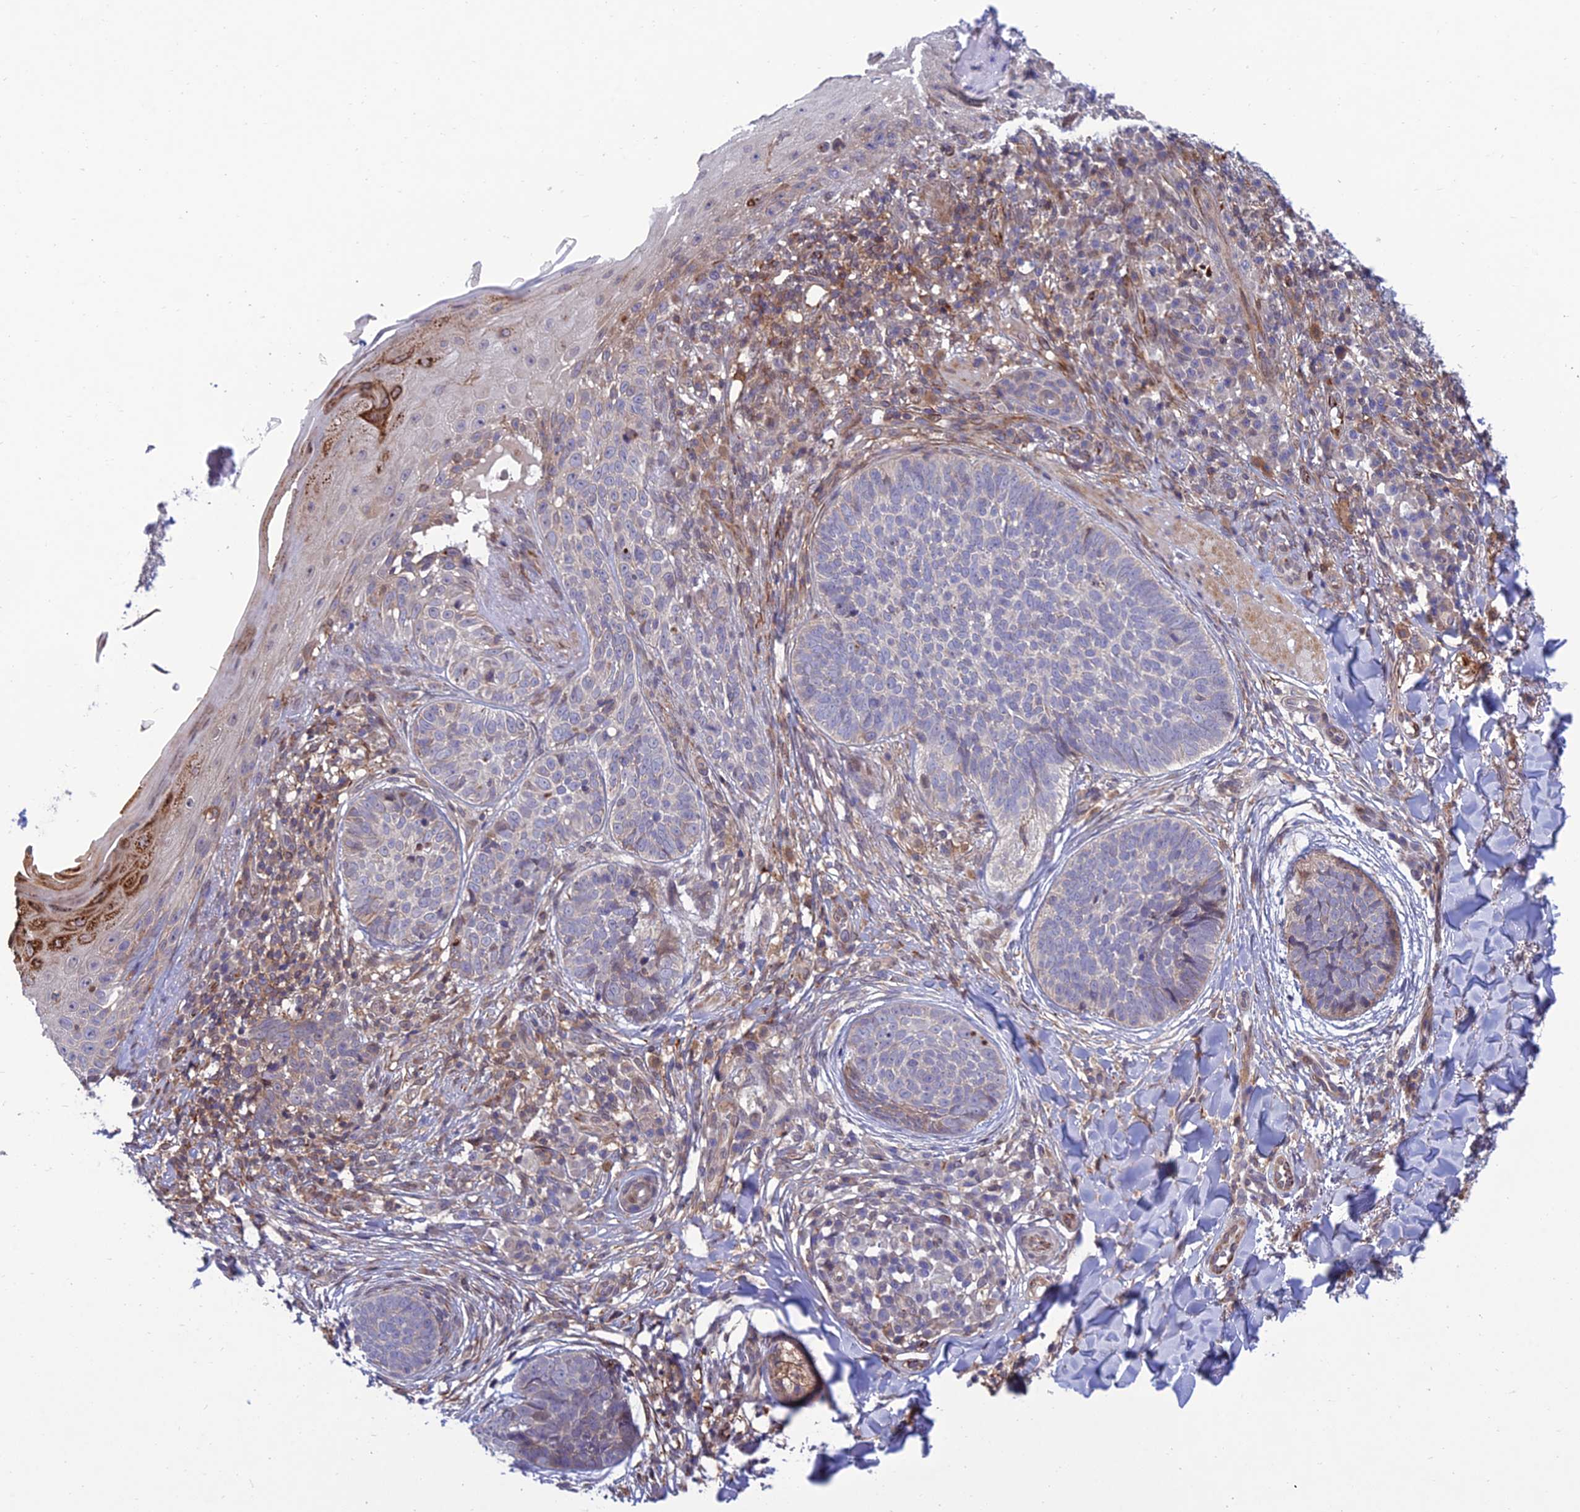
{"staining": {"intensity": "negative", "quantity": "none", "location": "none"}, "tissue": "skin cancer", "cell_type": "Tumor cells", "image_type": "cancer", "snomed": [{"axis": "morphology", "description": "Basal cell carcinoma"}, {"axis": "topography", "description": "Skin"}], "caption": "Basal cell carcinoma (skin) was stained to show a protein in brown. There is no significant positivity in tumor cells.", "gene": "FAM76A", "patient": {"sex": "female", "age": 61}}